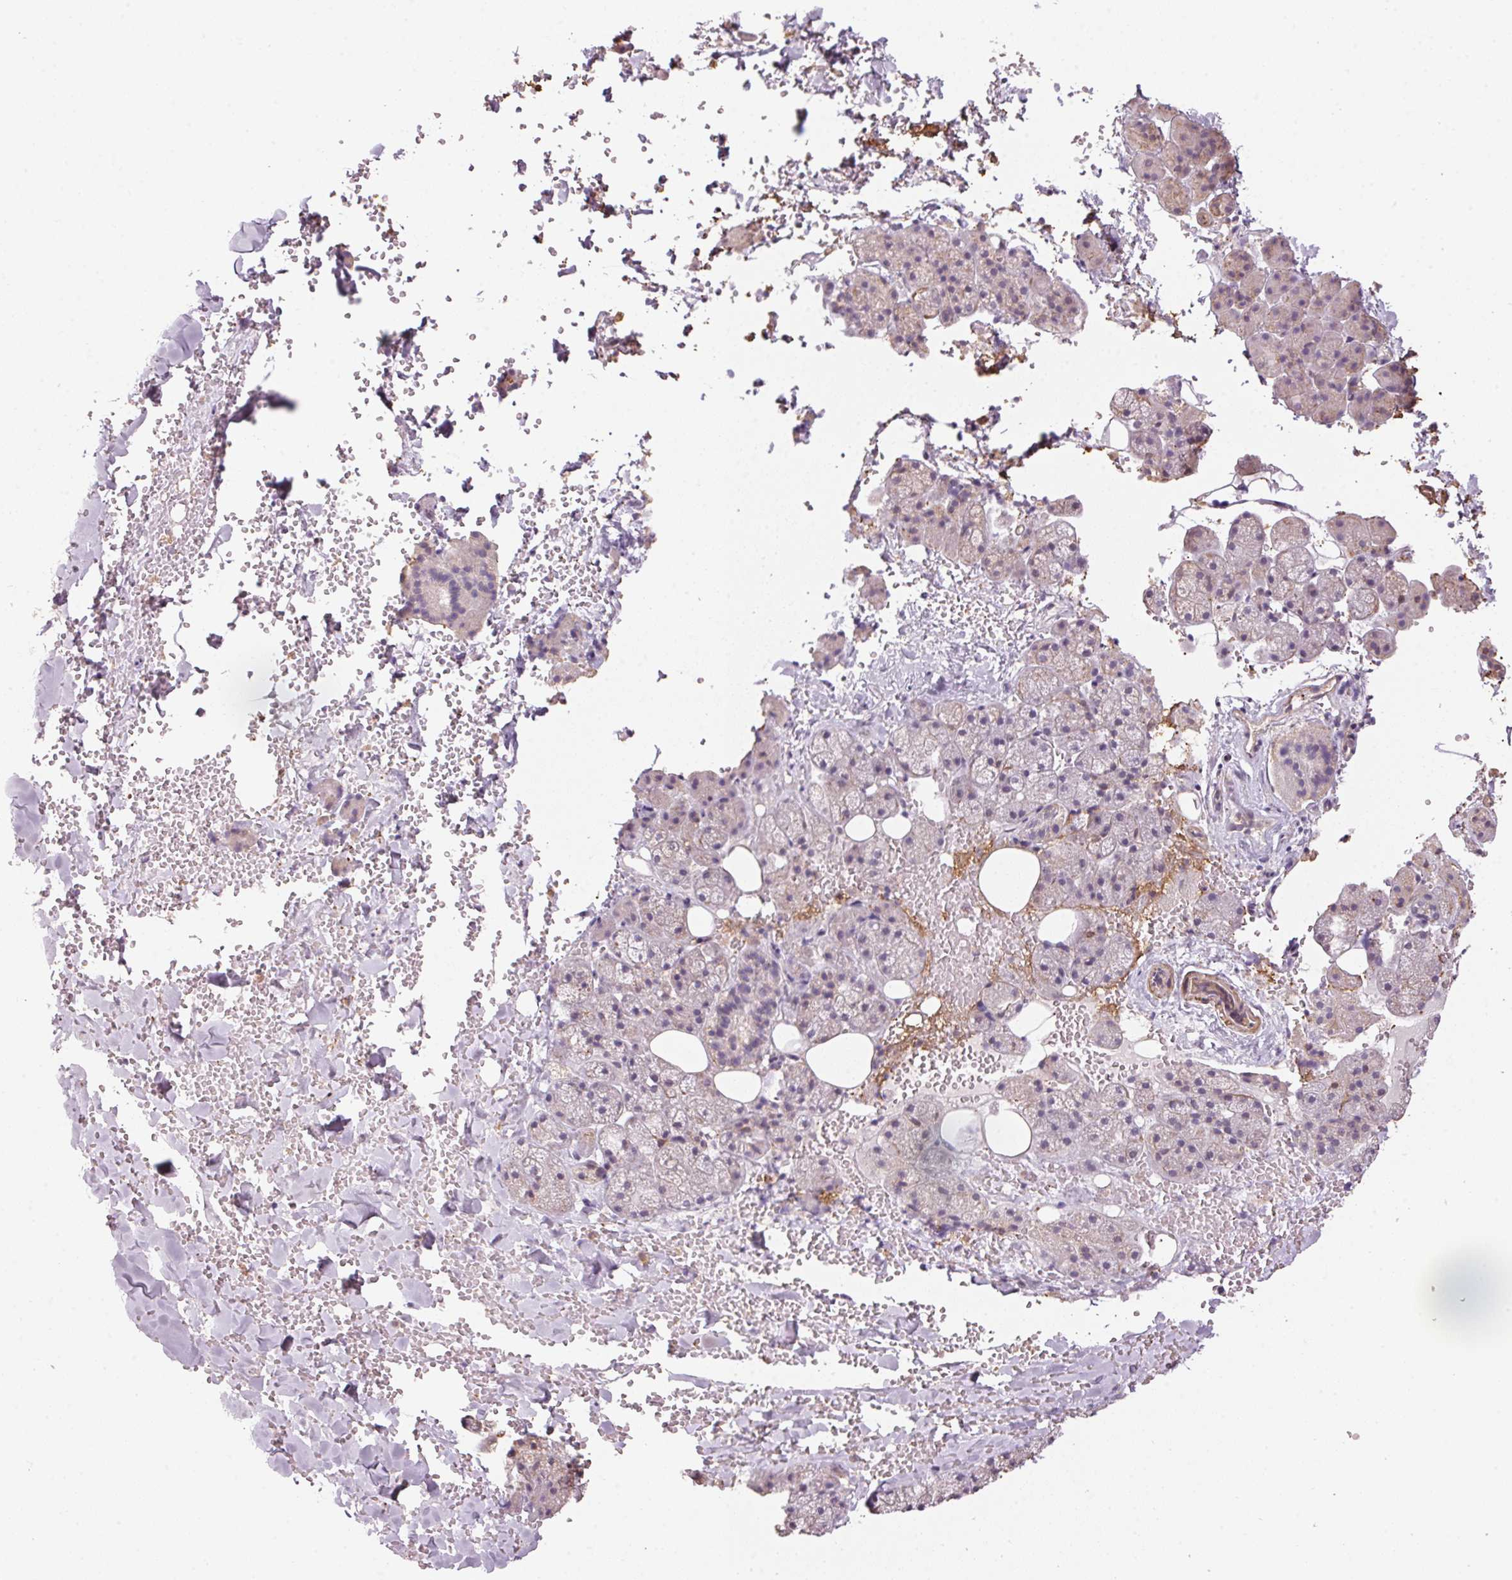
{"staining": {"intensity": "weak", "quantity": "<25%", "location": "cytoplasmic/membranous"}, "tissue": "salivary gland", "cell_type": "Glandular cells", "image_type": "normal", "snomed": [{"axis": "morphology", "description": "Normal tissue, NOS"}, {"axis": "topography", "description": "Salivary gland"}, {"axis": "topography", "description": "Peripheral nerve tissue"}], "caption": "Immunohistochemistry photomicrograph of unremarkable salivary gland: human salivary gland stained with DAB (3,3'-diaminobenzidine) shows no significant protein positivity in glandular cells.", "gene": "QDPR", "patient": {"sex": "male", "age": 38}}